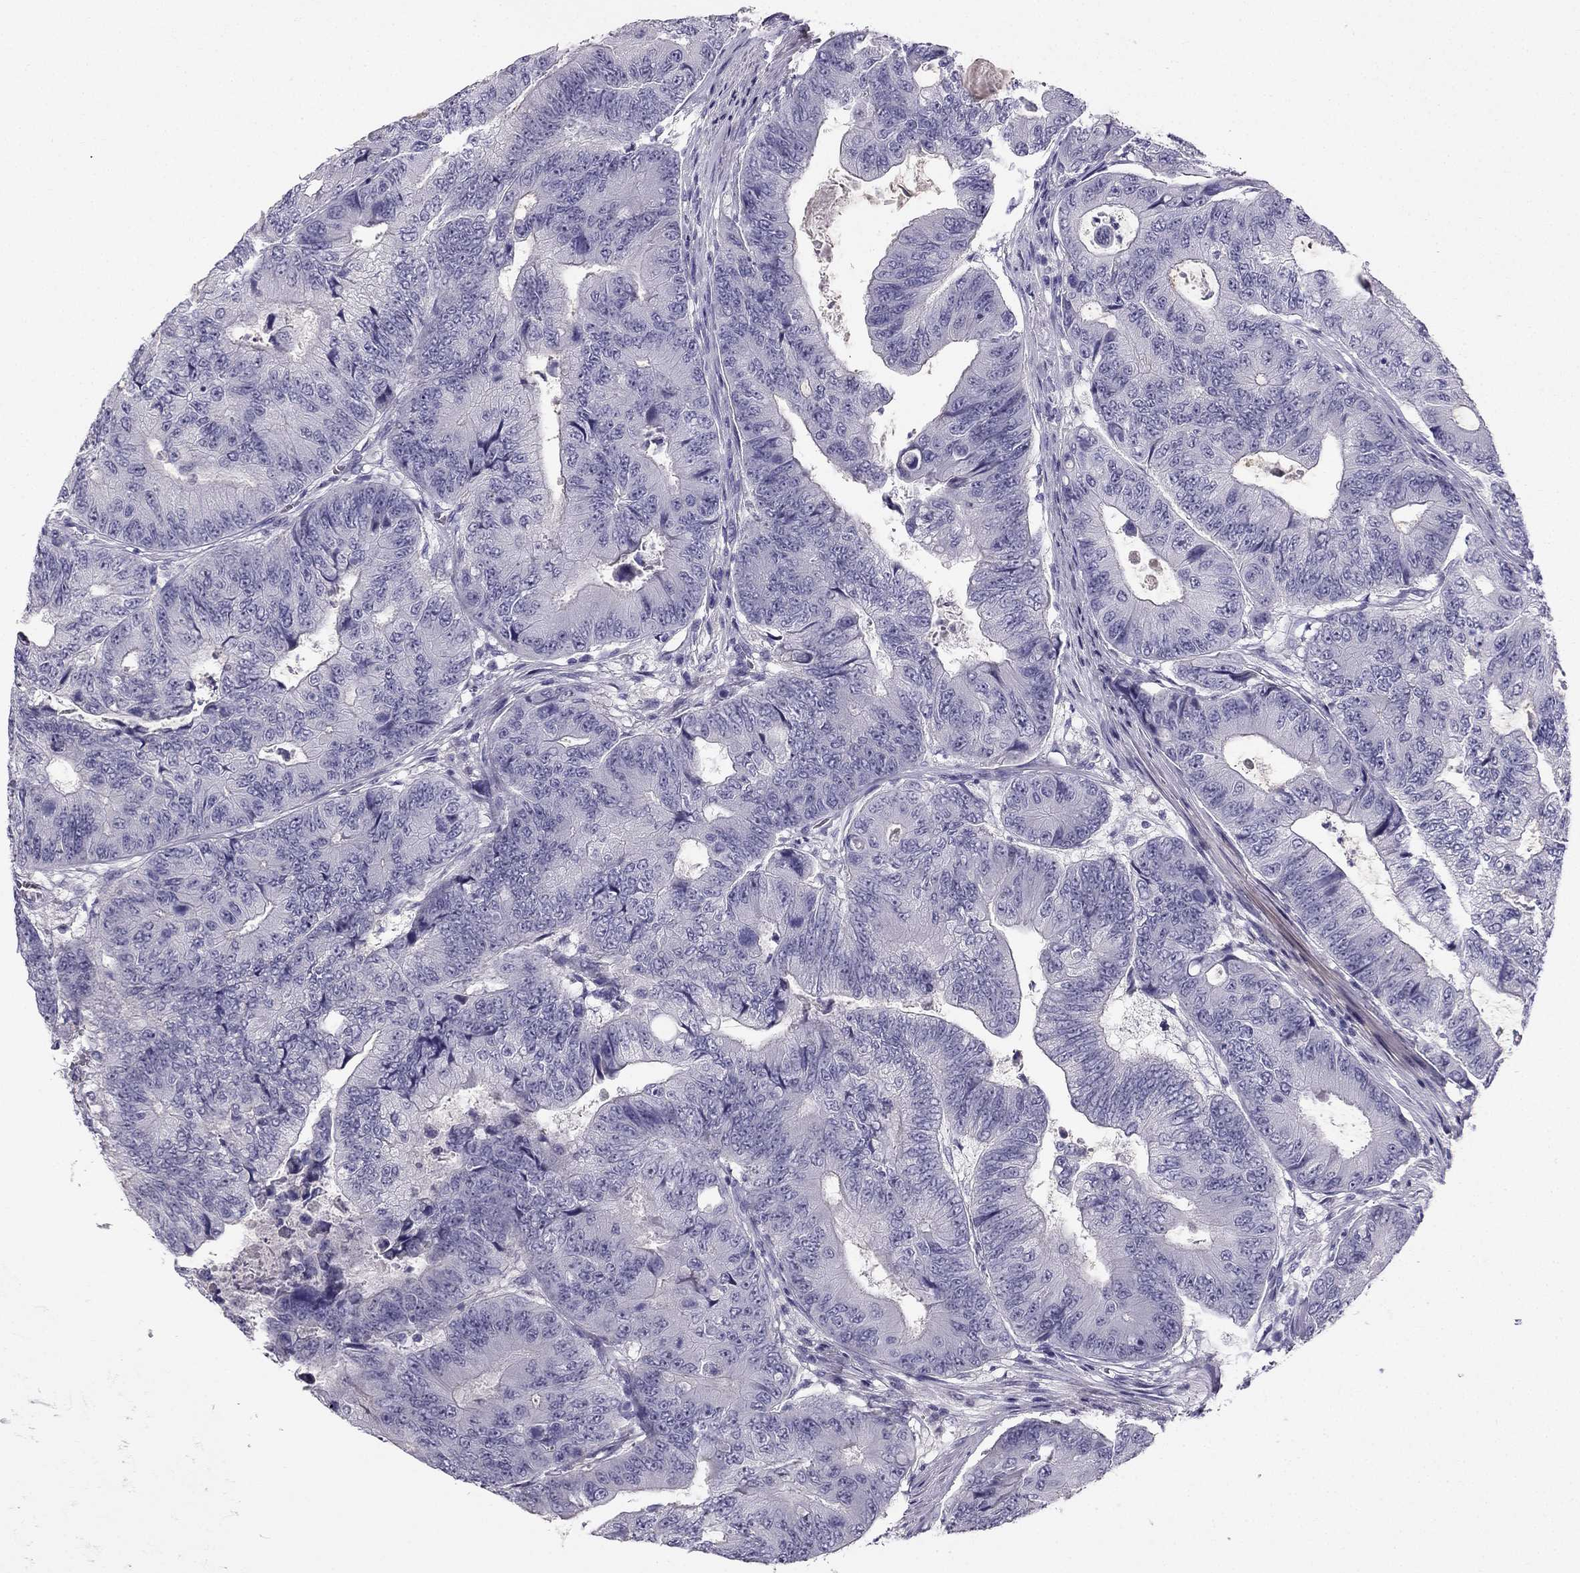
{"staining": {"intensity": "negative", "quantity": "none", "location": "none"}, "tissue": "colorectal cancer", "cell_type": "Tumor cells", "image_type": "cancer", "snomed": [{"axis": "morphology", "description": "Adenocarcinoma, NOS"}, {"axis": "topography", "description": "Colon"}], "caption": "Immunohistochemical staining of human colorectal adenocarcinoma shows no significant expression in tumor cells. The staining is performed using DAB (3,3'-diaminobenzidine) brown chromogen with nuclei counter-stained in using hematoxylin.", "gene": "LMTK3", "patient": {"sex": "female", "age": 48}}